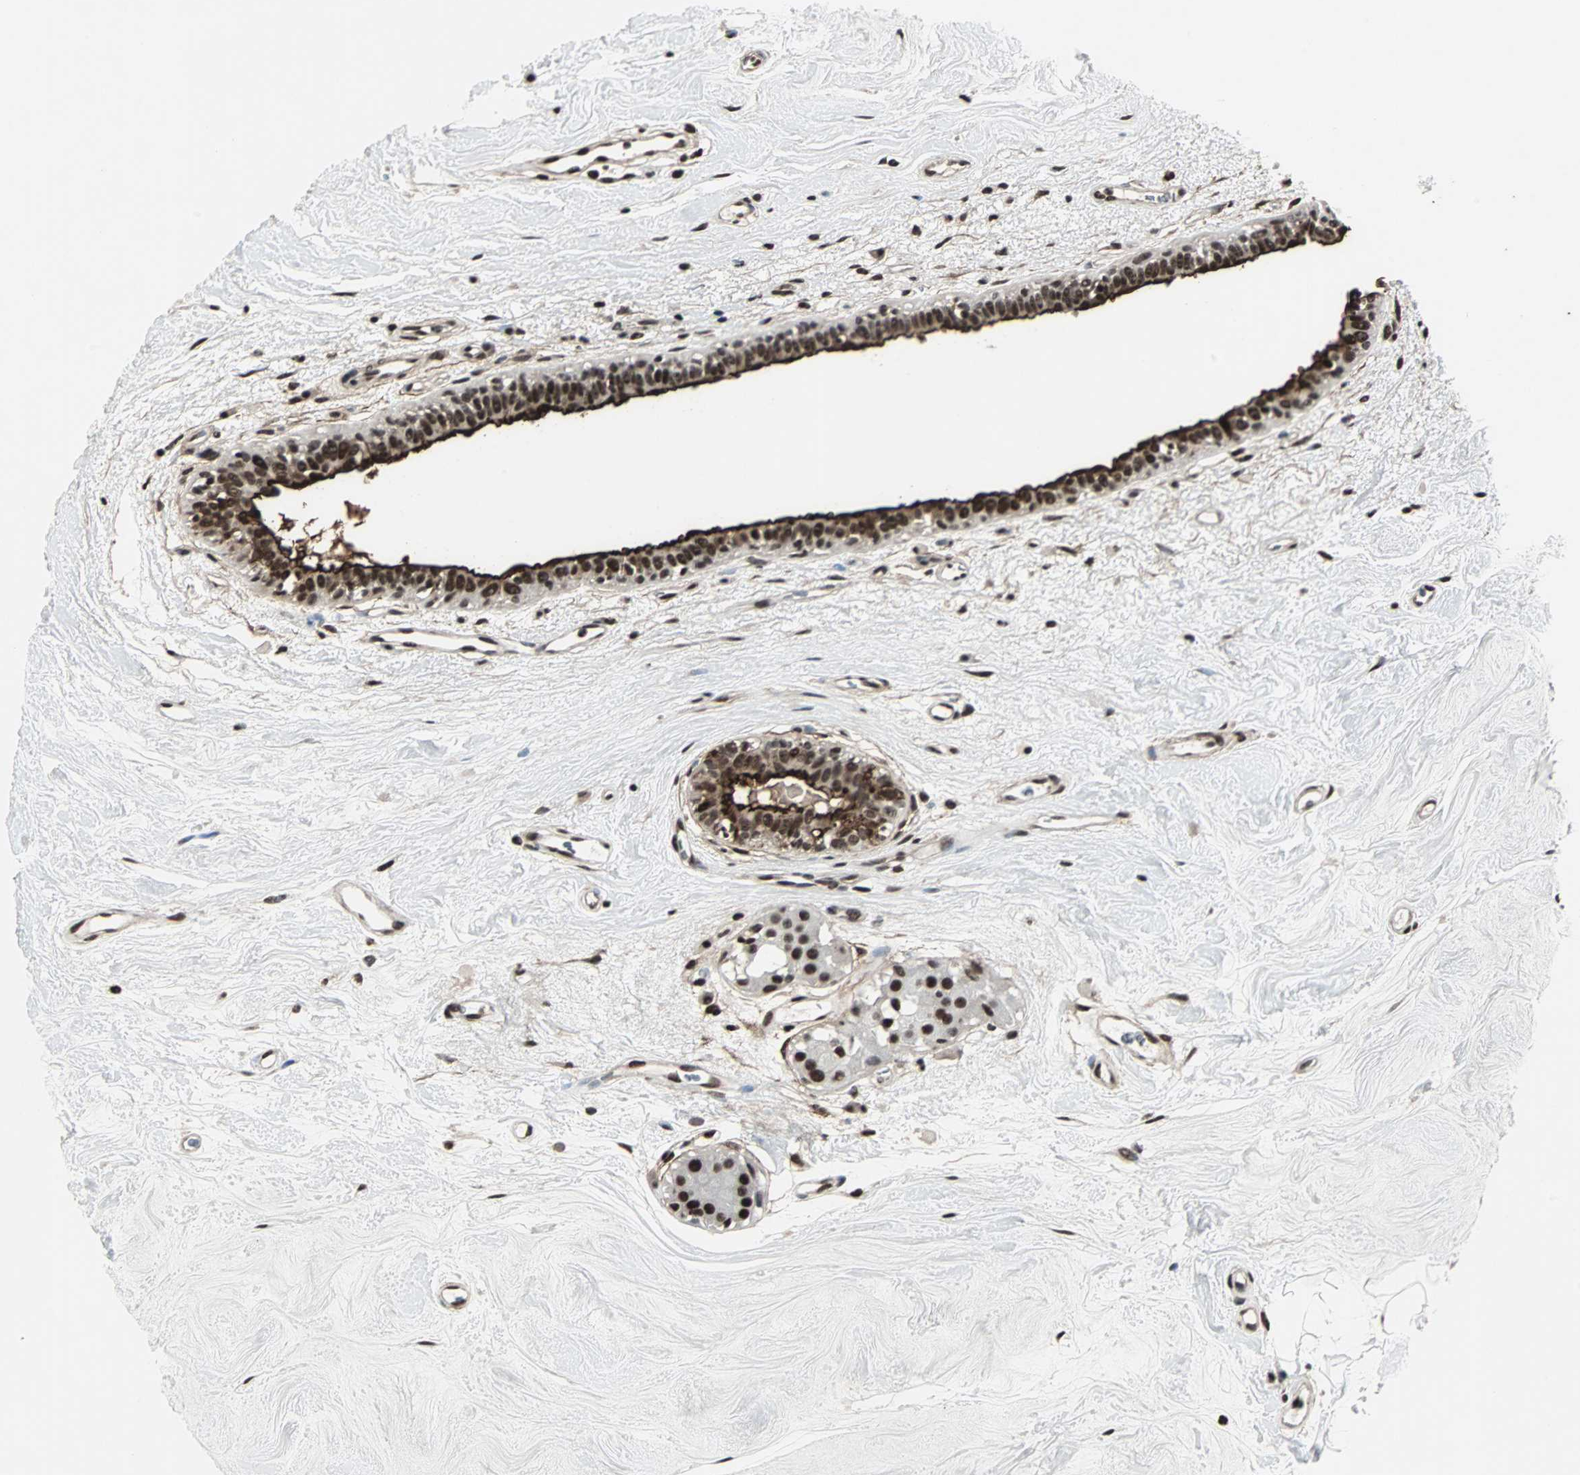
{"staining": {"intensity": "strong", "quantity": ">75%", "location": "cytoplasmic/membranous,nuclear"}, "tissue": "breast cancer", "cell_type": "Tumor cells", "image_type": "cancer", "snomed": [{"axis": "morphology", "description": "Duct carcinoma"}, {"axis": "topography", "description": "Breast"}], "caption": "Human breast cancer (infiltrating ductal carcinoma) stained with a protein marker demonstrates strong staining in tumor cells.", "gene": "MKX", "patient": {"sex": "female", "age": 40}}